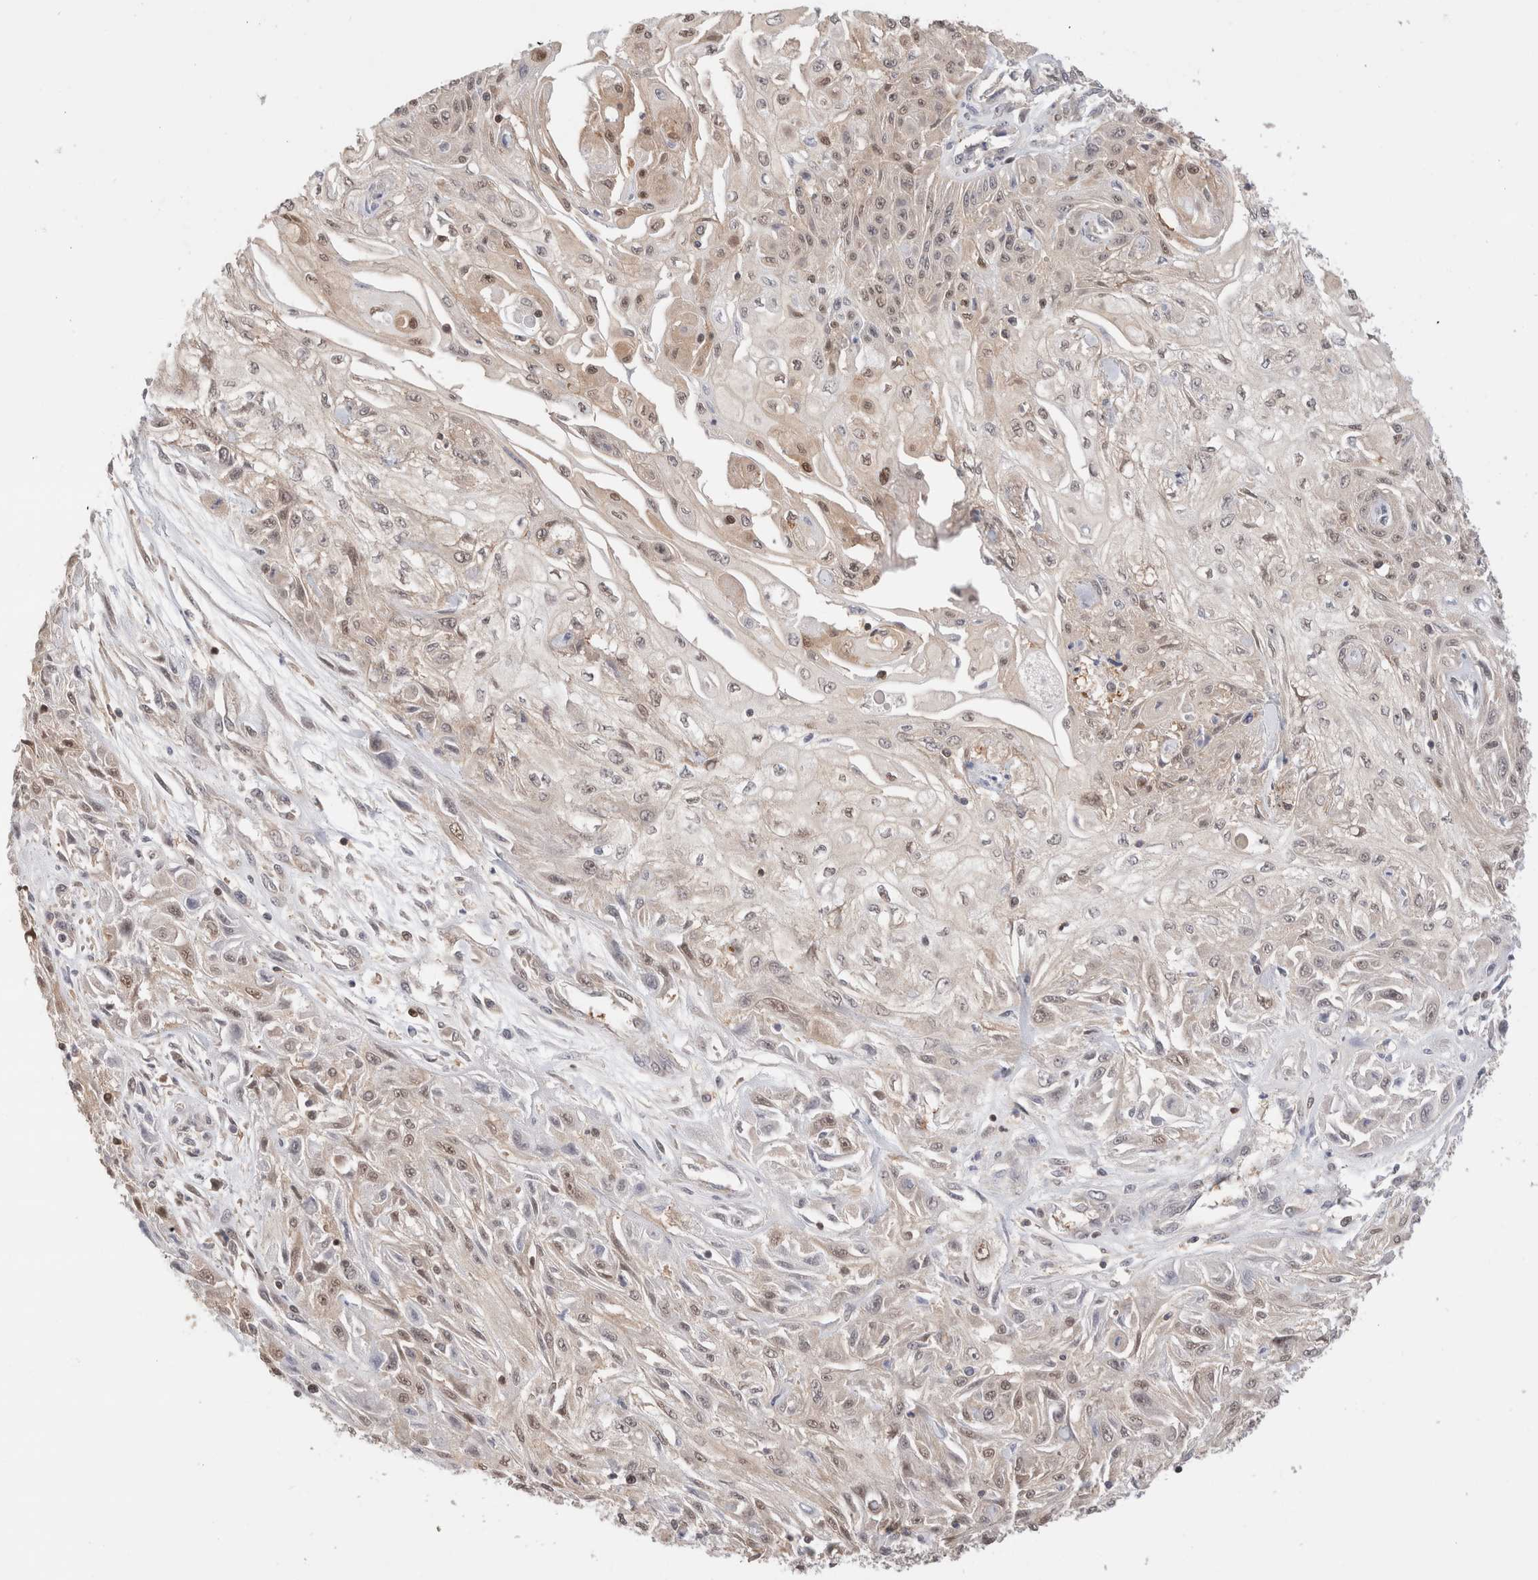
{"staining": {"intensity": "weak", "quantity": "25%-75%", "location": "cytoplasmic/membranous,nuclear"}, "tissue": "skin cancer", "cell_type": "Tumor cells", "image_type": "cancer", "snomed": [{"axis": "morphology", "description": "Squamous cell carcinoma, NOS"}, {"axis": "morphology", "description": "Squamous cell carcinoma, metastatic, NOS"}, {"axis": "topography", "description": "Skin"}, {"axis": "topography", "description": "Lymph node"}], "caption": "Squamous cell carcinoma (skin) stained for a protein demonstrates weak cytoplasmic/membranous and nuclear positivity in tumor cells.", "gene": "C17orf97", "patient": {"sex": "male", "age": 75}}